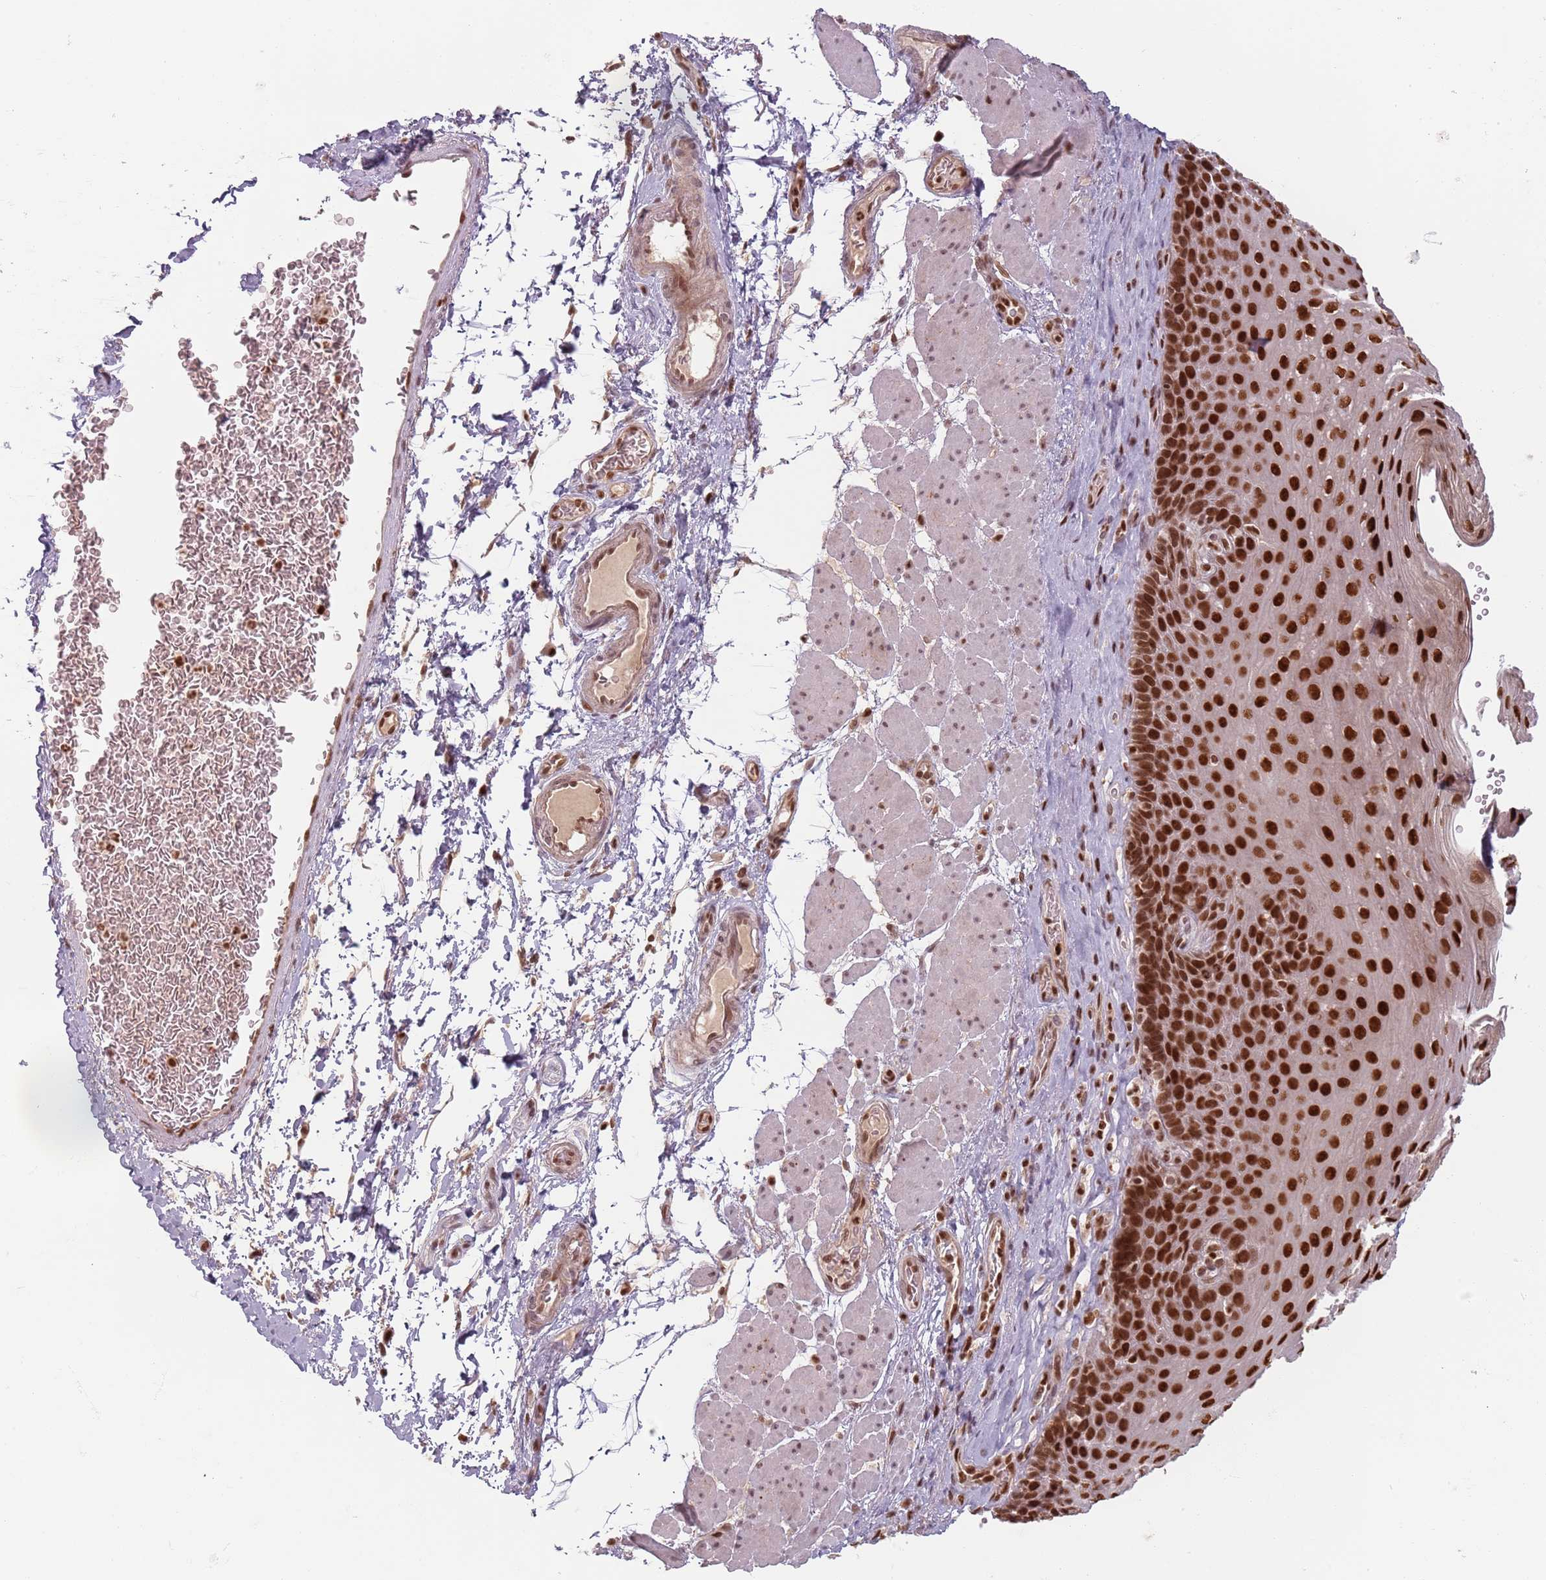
{"staining": {"intensity": "strong", "quantity": ">75%", "location": "nuclear"}, "tissue": "esophagus", "cell_type": "Squamous epithelial cells", "image_type": "normal", "snomed": [{"axis": "morphology", "description": "Normal tissue, NOS"}, {"axis": "topography", "description": "Esophagus"}], "caption": "Immunohistochemical staining of normal human esophagus exhibits >75% levels of strong nuclear protein positivity in approximately >75% of squamous epithelial cells.", "gene": "NUP50", "patient": {"sex": "female", "age": 66}}